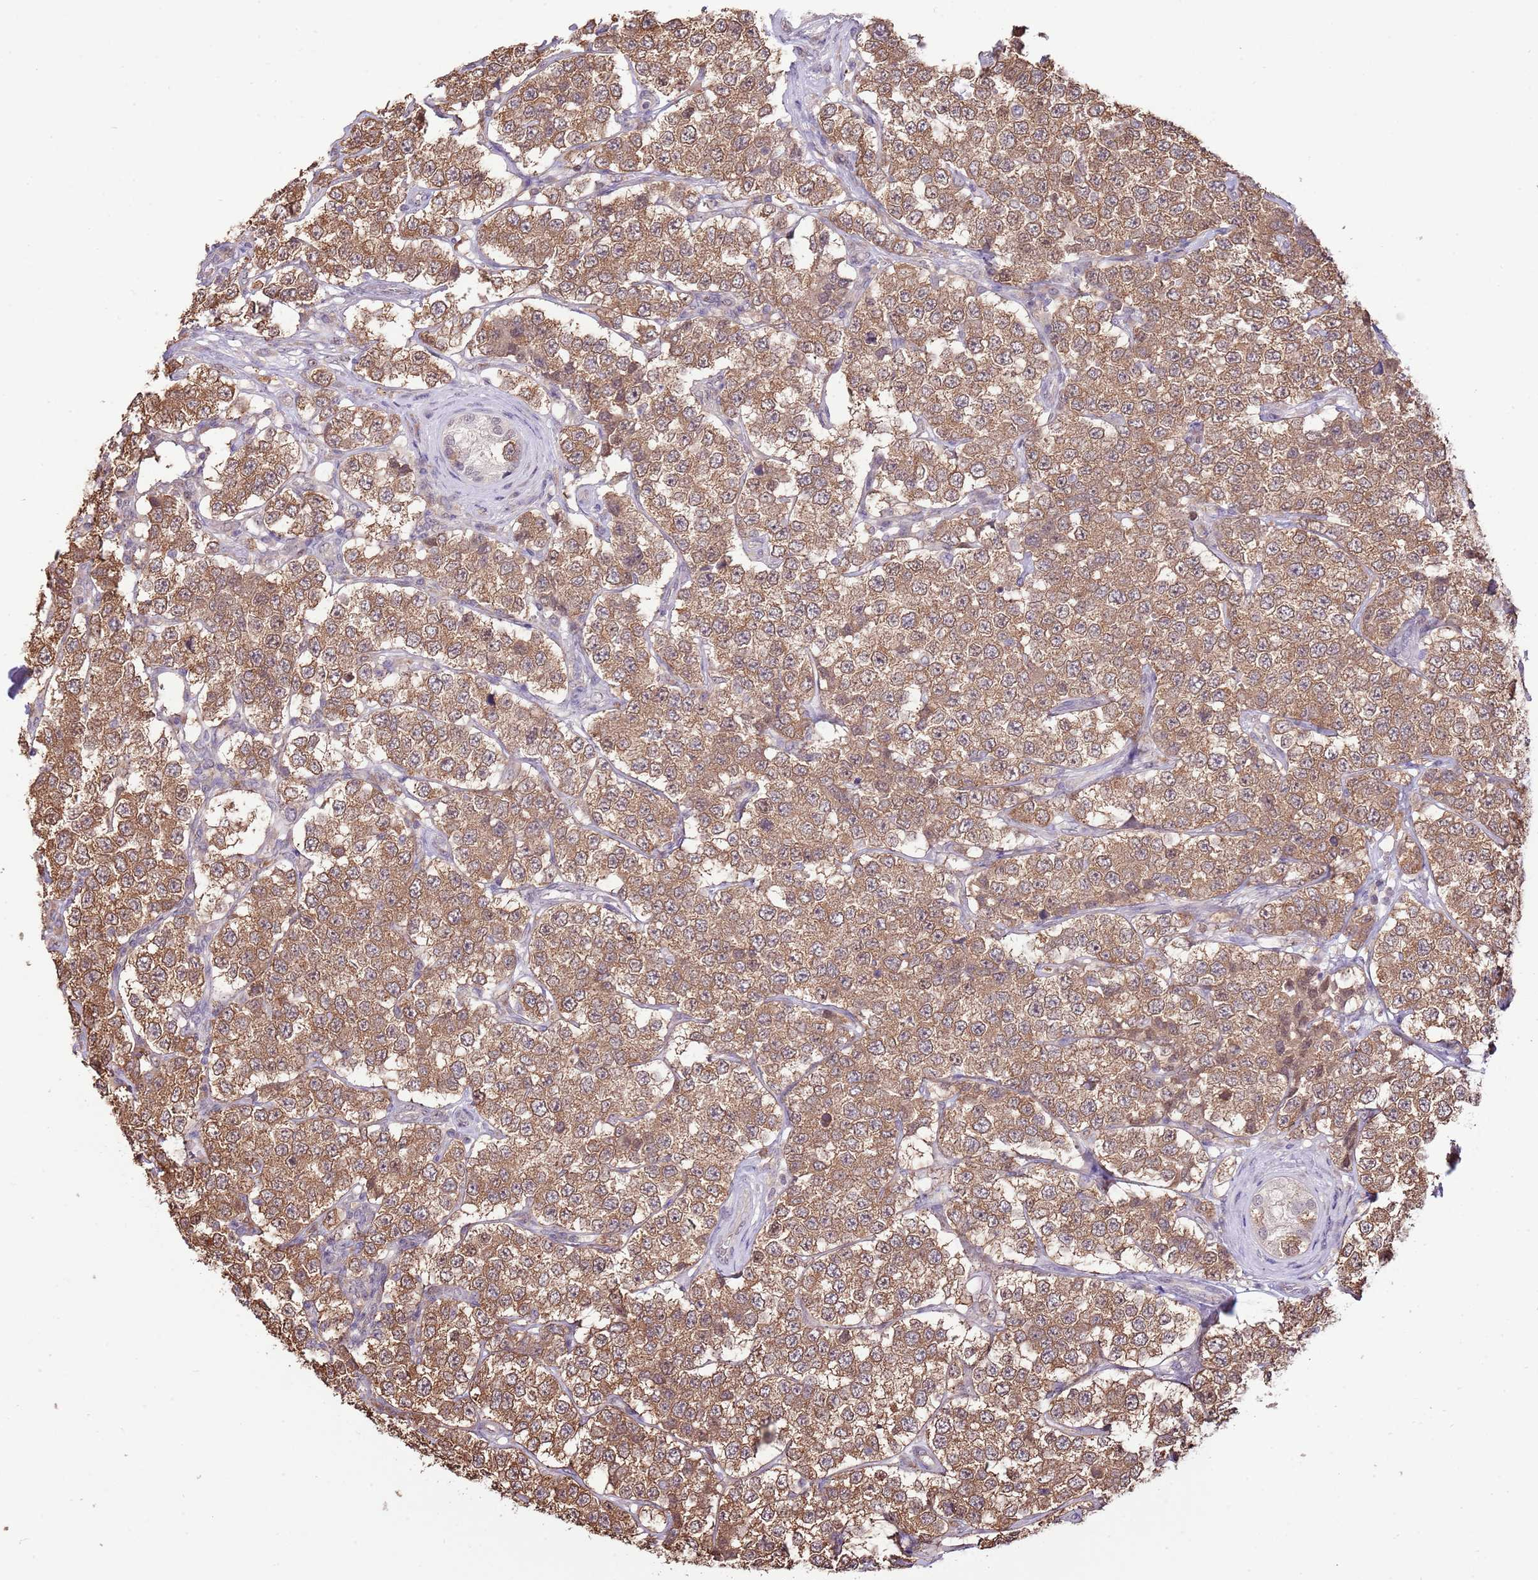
{"staining": {"intensity": "moderate", "quantity": ">75%", "location": "cytoplasmic/membranous"}, "tissue": "testis cancer", "cell_type": "Tumor cells", "image_type": "cancer", "snomed": [{"axis": "morphology", "description": "Seminoma, NOS"}, {"axis": "topography", "description": "Testis"}], "caption": "The image exhibits staining of testis cancer, revealing moderate cytoplasmic/membranous protein staining (brown color) within tumor cells.", "gene": "AMIGO1", "patient": {"sex": "male", "age": 34}}